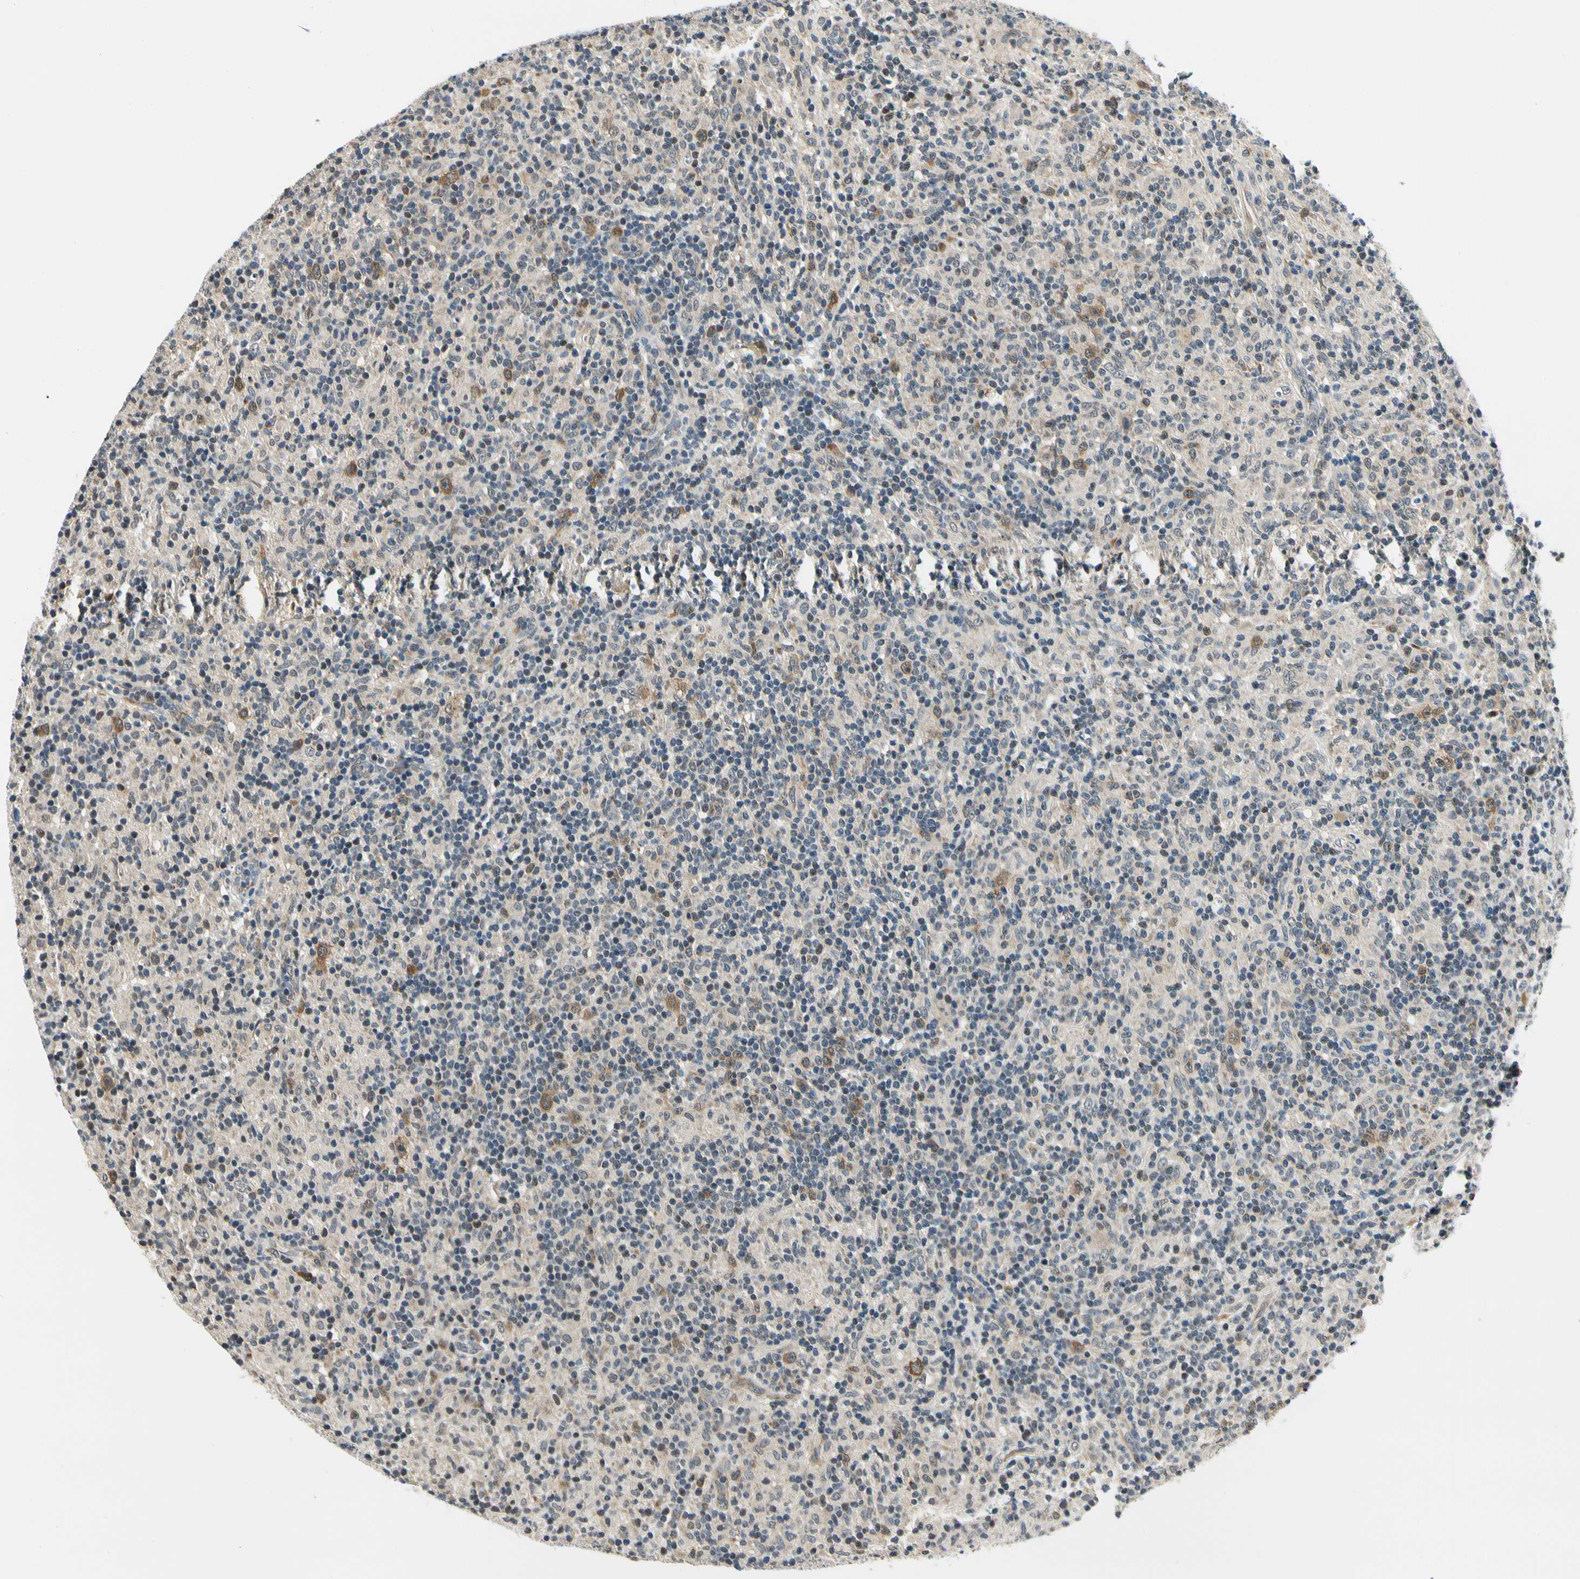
{"staining": {"intensity": "strong", "quantity": "<25%", "location": "cytoplasmic/membranous"}, "tissue": "lymphoma", "cell_type": "Tumor cells", "image_type": "cancer", "snomed": [{"axis": "morphology", "description": "Hodgkin's disease, NOS"}, {"axis": "topography", "description": "Lymph node"}], "caption": "Immunohistochemistry (IHC) (DAB) staining of human Hodgkin's disease demonstrates strong cytoplasmic/membranous protein positivity in about <25% of tumor cells.", "gene": "PDK2", "patient": {"sex": "male", "age": 70}}